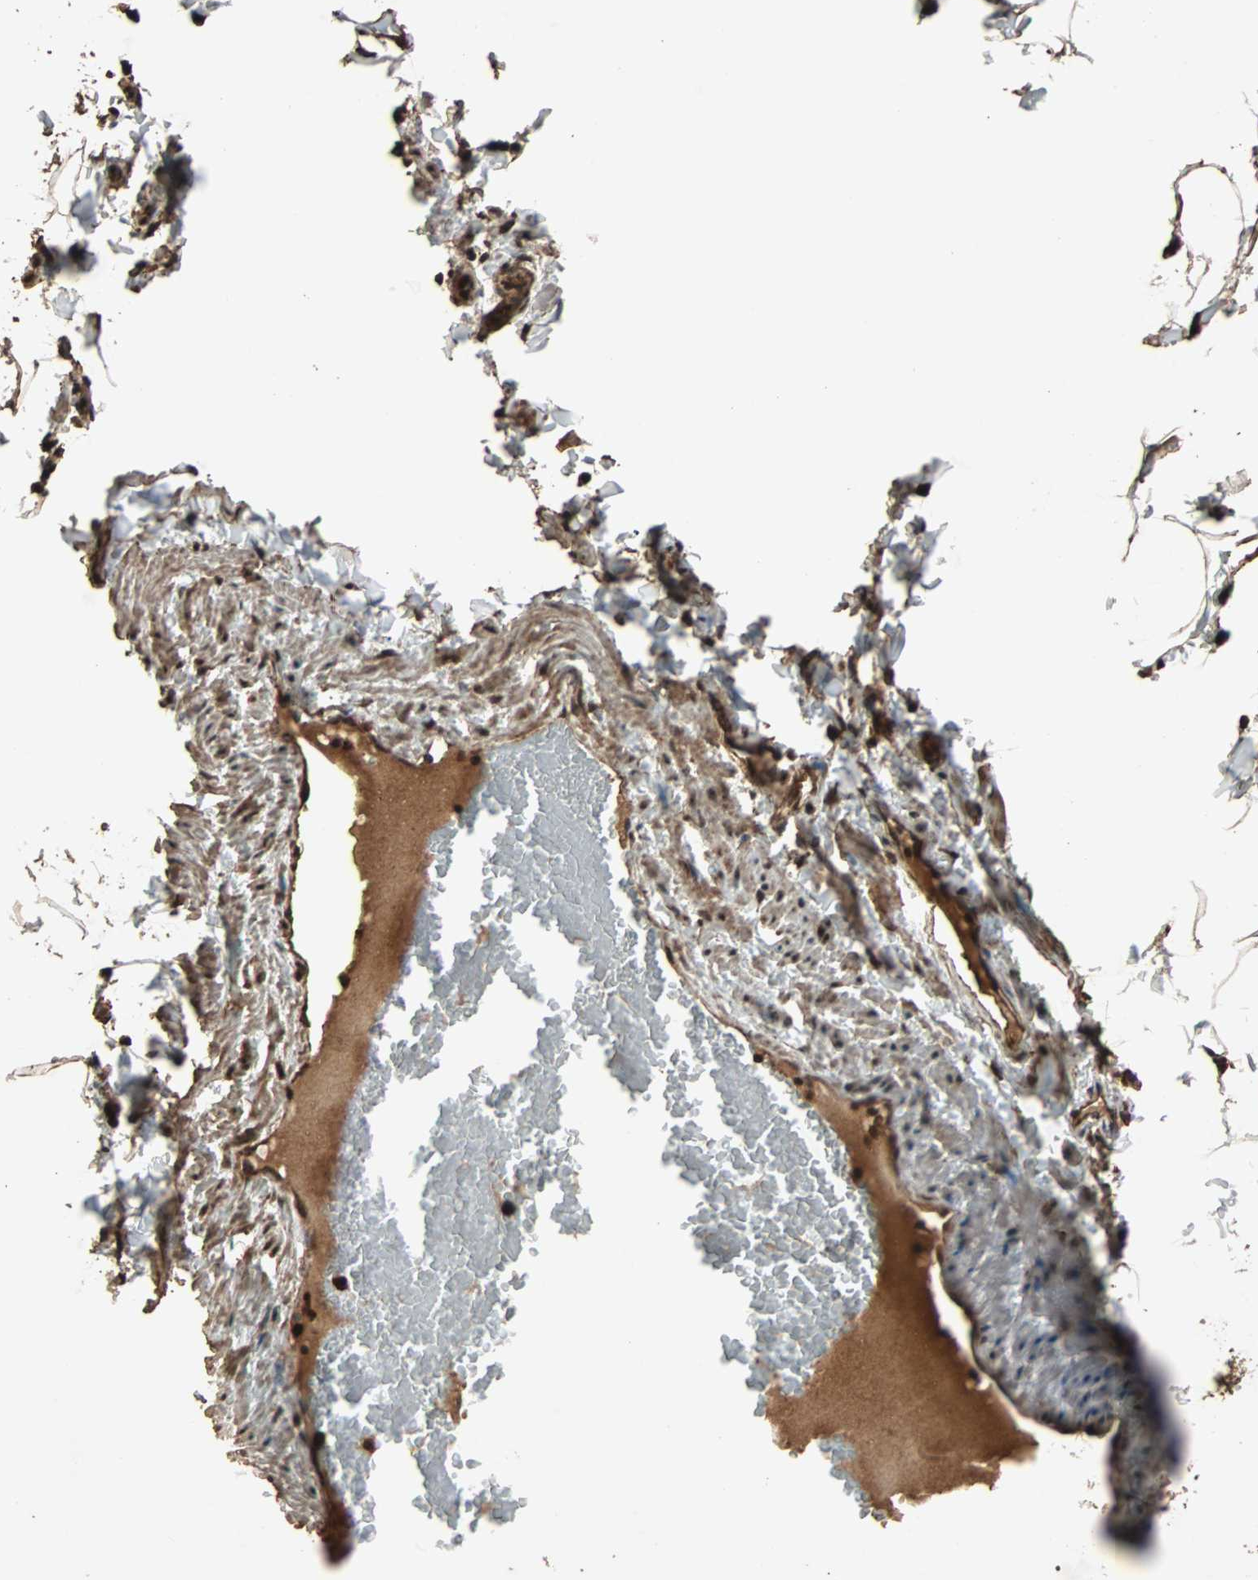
{"staining": {"intensity": "strong", "quantity": ">75%", "location": "nuclear"}, "tissue": "adipose tissue", "cell_type": "Adipocytes", "image_type": "normal", "snomed": [{"axis": "morphology", "description": "Normal tissue, NOS"}, {"axis": "topography", "description": "Vascular tissue"}], "caption": "Adipose tissue stained with DAB immunohistochemistry exhibits high levels of strong nuclear expression in about >75% of adipocytes.", "gene": "LAMTOR5", "patient": {"sex": "male", "age": 41}}